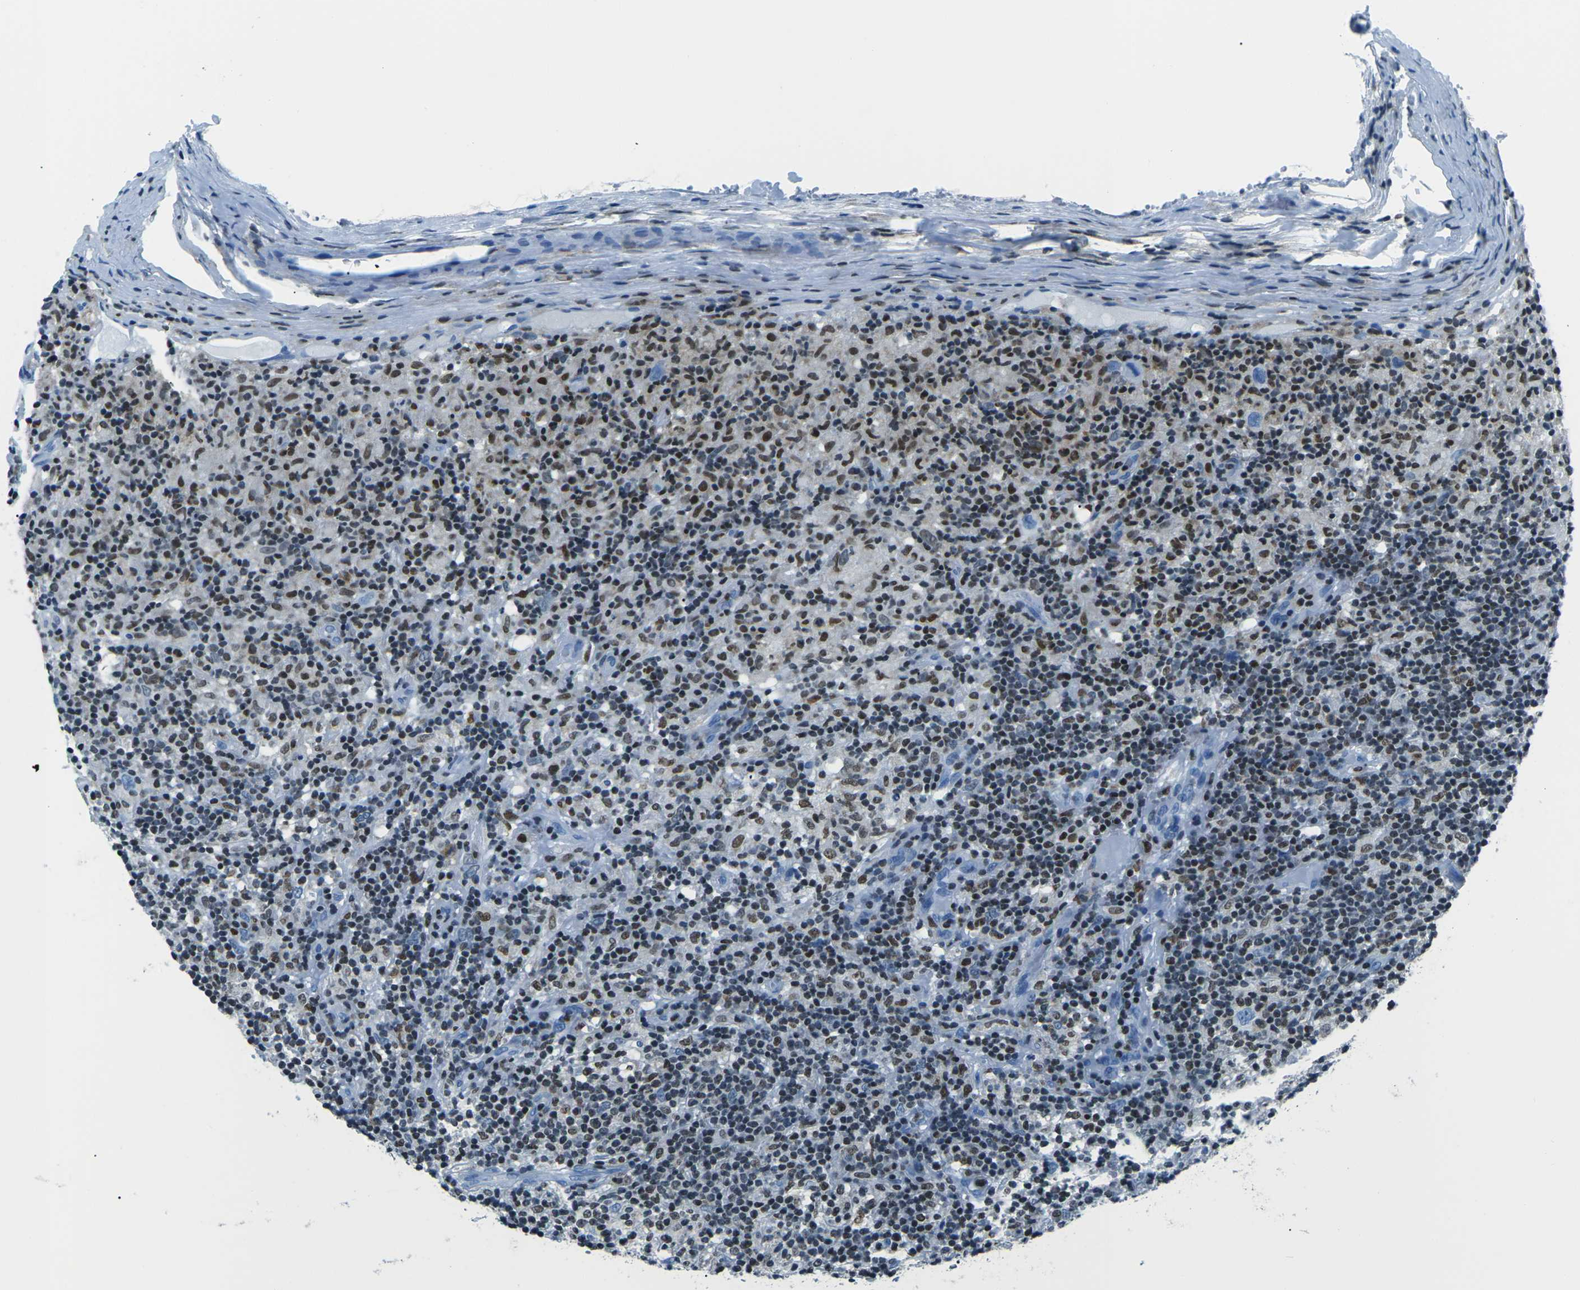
{"staining": {"intensity": "negative", "quantity": "none", "location": "none"}, "tissue": "lymphoma", "cell_type": "Tumor cells", "image_type": "cancer", "snomed": [{"axis": "morphology", "description": "Hodgkin's disease, NOS"}, {"axis": "topography", "description": "Lymph node"}], "caption": "Image shows no protein staining in tumor cells of lymphoma tissue.", "gene": "CELF2", "patient": {"sex": "male", "age": 70}}